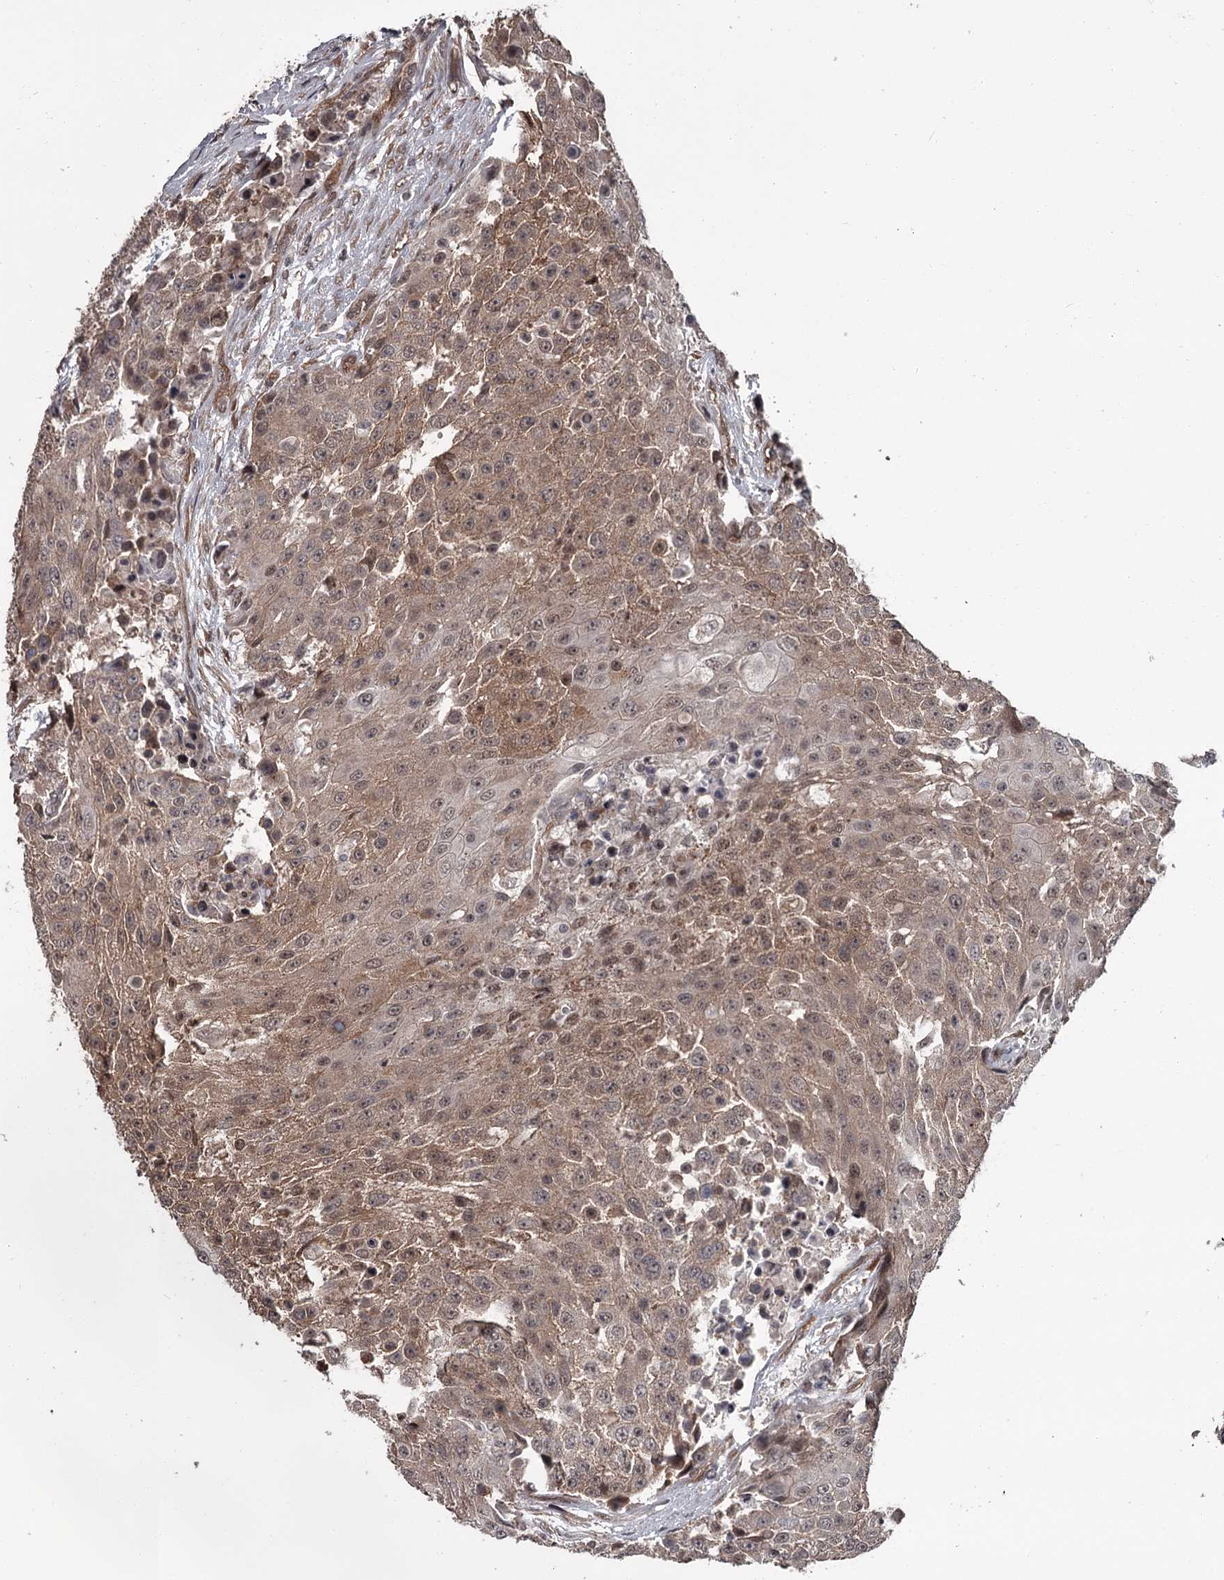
{"staining": {"intensity": "weak", "quantity": ">75%", "location": "cytoplasmic/membranous,nuclear"}, "tissue": "urothelial cancer", "cell_type": "Tumor cells", "image_type": "cancer", "snomed": [{"axis": "morphology", "description": "Urothelial carcinoma, High grade"}, {"axis": "topography", "description": "Urinary bladder"}], "caption": "The photomicrograph displays staining of high-grade urothelial carcinoma, revealing weak cytoplasmic/membranous and nuclear protein staining (brown color) within tumor cells.", "gene": "CDC42EP2", "patient": {"sex": "female", "age": 63}}